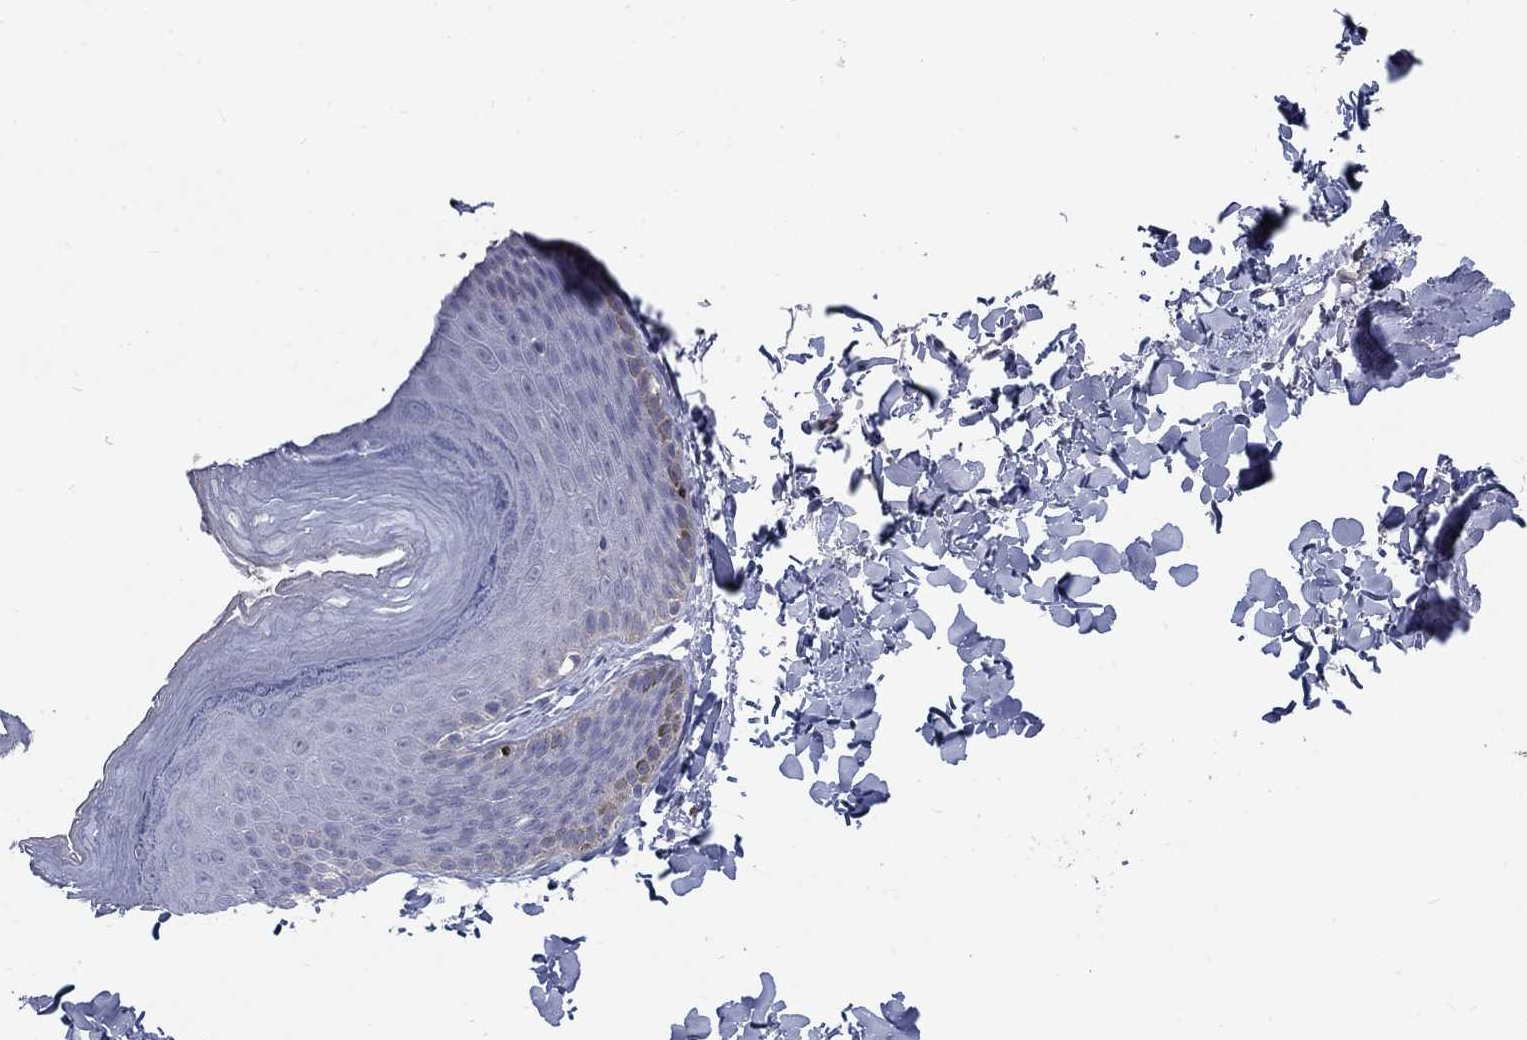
{"staining": {"intensity": "negative", "quantity": "none", "location": "none"}, "tissue": "skin", "cell_type": "Epidermal cells", "image_type": "normal", "snomed": [{"axis": "morphology", "description": "Normal tissue, NOS"}, {"axis": "topography", "description": "Anal"}], "caption": "IHC micrograph of normal skin: human skin stained with DAB (3,3'-diaminobenzidine) demonstrates no significant protein positivity in epidermal cells.", "gene": "GZMA", "patient": {"sex": "male", "age": 53}}